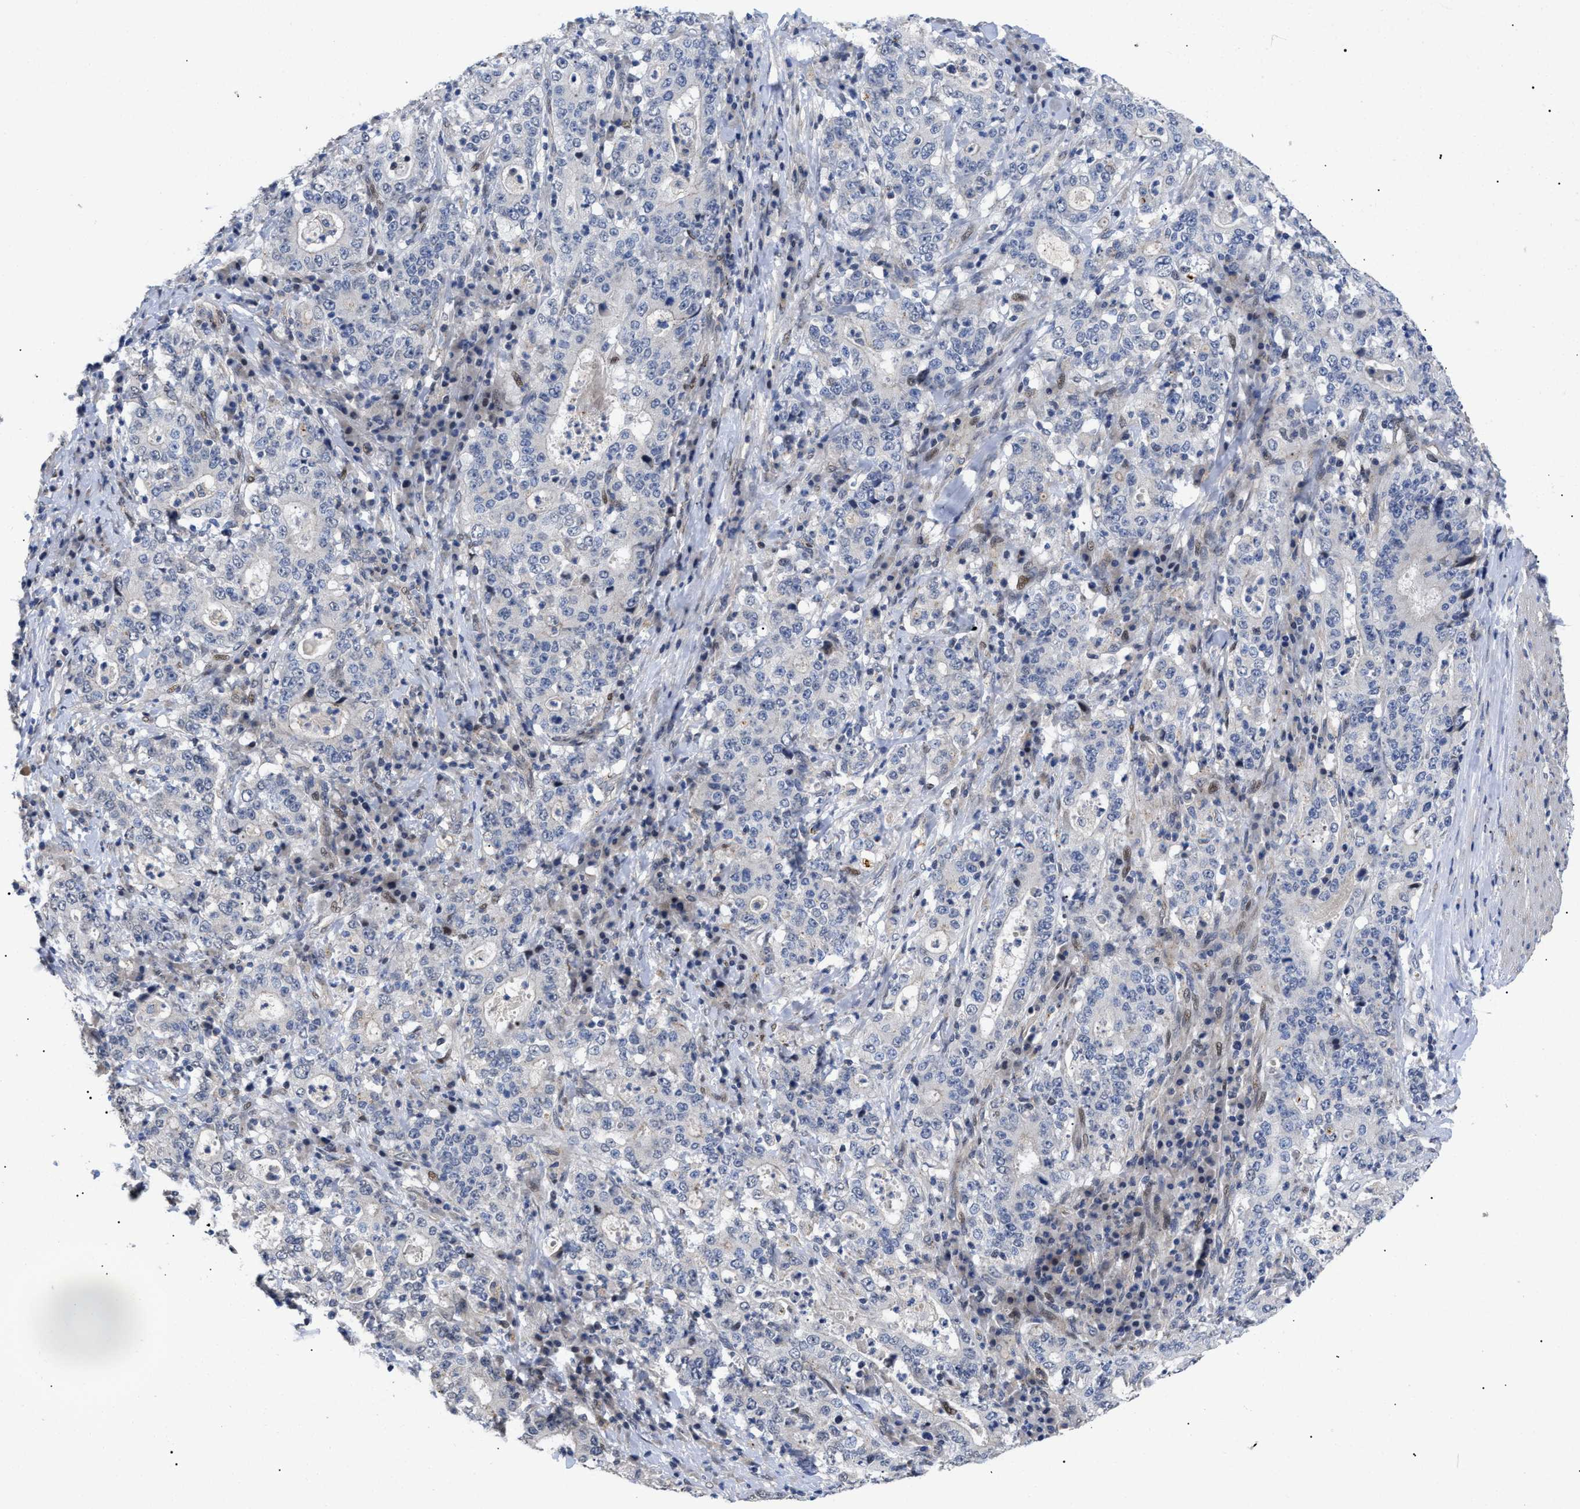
{"staining": {"intensity": "weak", "quantity": "<25%", "location": "cytoplasmic/membranous"}, "tissue": "stomach cancer", "cell_type": "Tumor cells", "image_type": "cancer", "snomed": [{"axis": "morphology", "description": "Normal tissue, NOS"}, {"axis": "morphology", "description": "Adenocarcinoma, NOS"}, {"axis": "topography", "description": "Stomach, upper"}, {"axis": "topography", "description": "Stomach"}], "caption": "Stomach cancer (adenocarcinoma) stained for a protein using immunohistochemistry (IHC) demonstrates no expression tumor cells.", "gene": "SFXN5", "patient": {"sex": "male", "age": 59}}